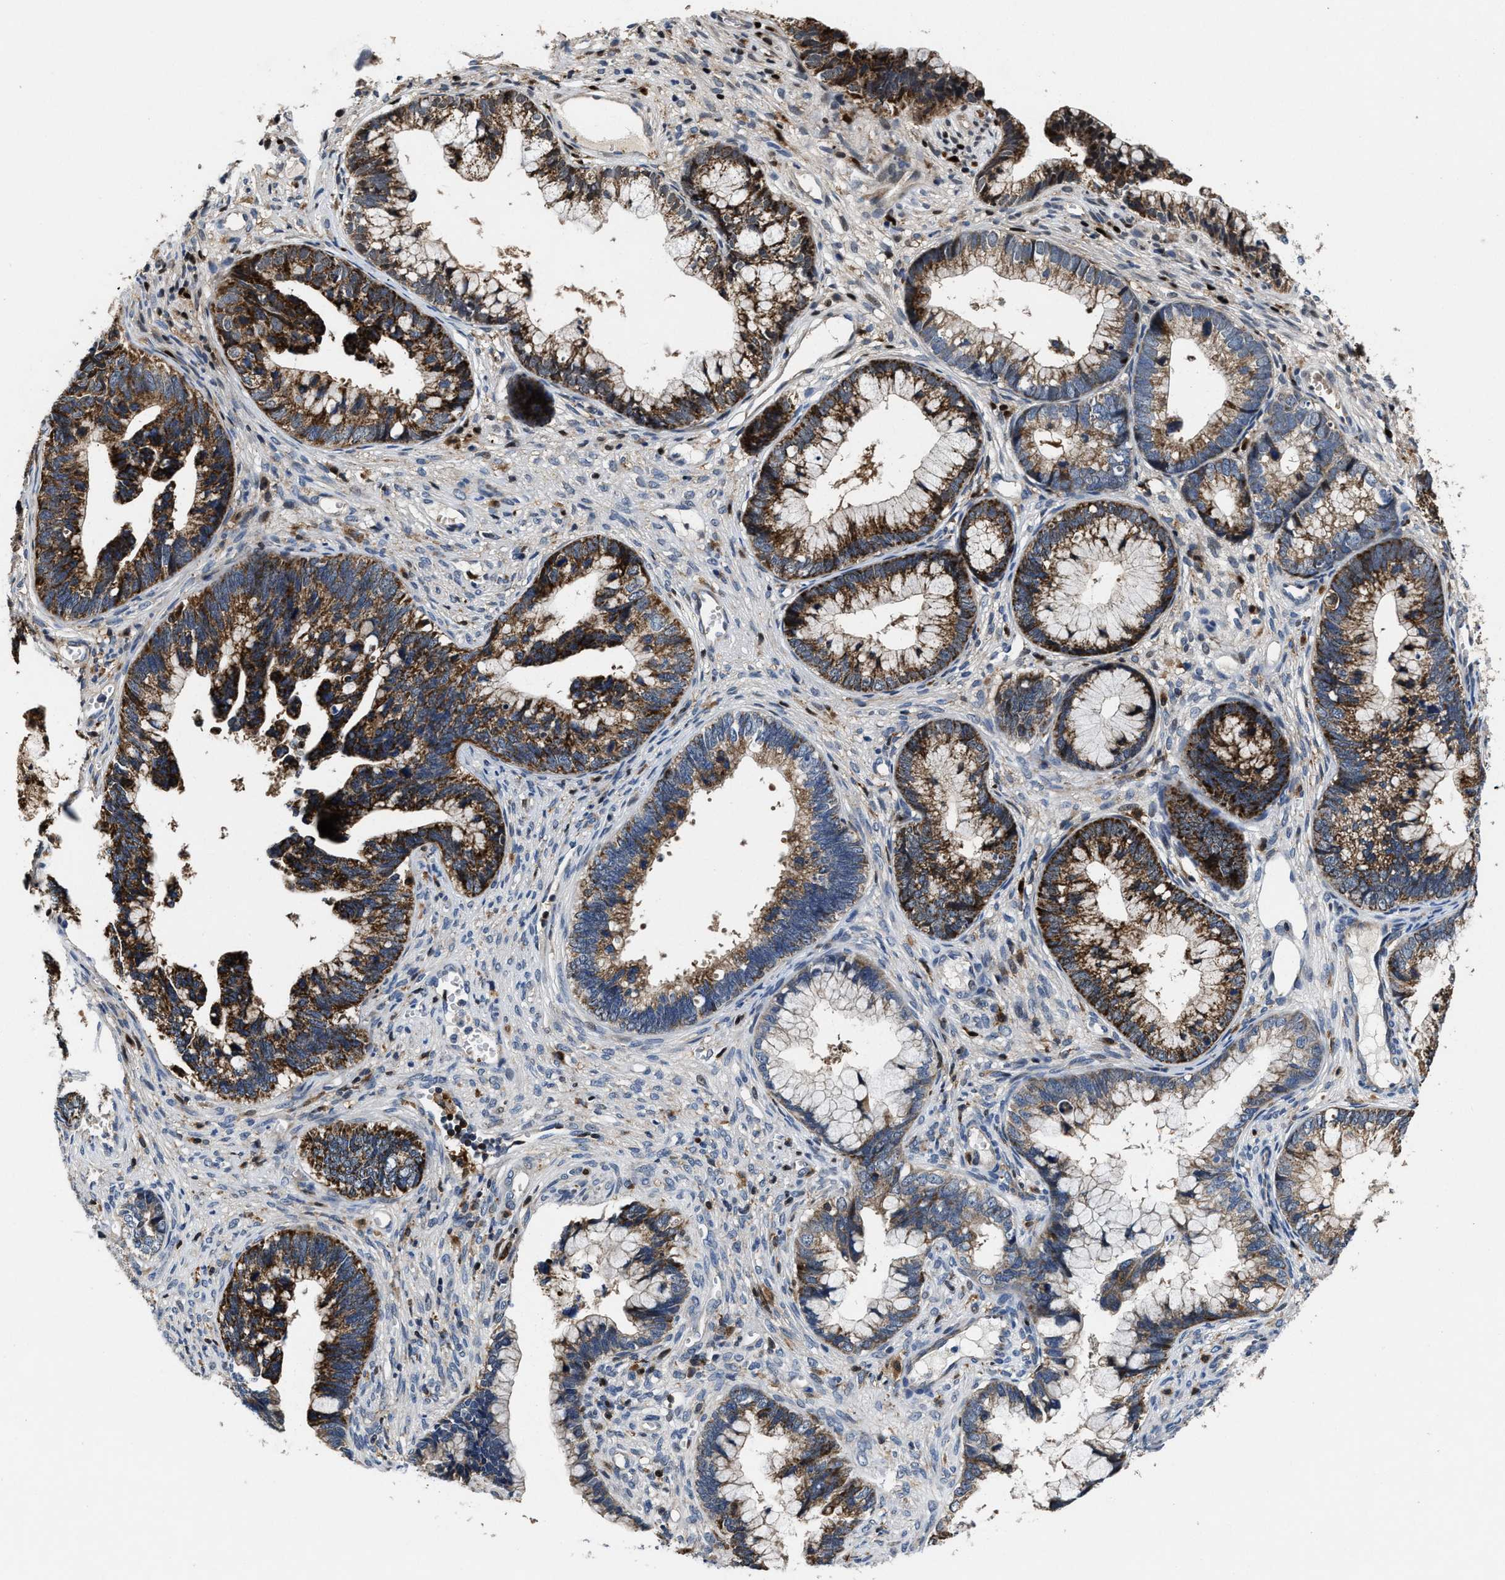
{"staining": {"intensity": "strong", "quantity": ">75%", "location": "cytoplasmic/membranous"}, "tissue": "cervical cancer", "cell_type": "Tumor cells", "image_type": "cancer", "snomed": [{"axis": "morphology", "description": "Adenocarcinoma, NOS"}, {"axis": "topography", "description": "Cervix"}], "caption": "Immunohistochemical staining of human cervical cancer displays high levels of strong cytoplasmic/membranous staining in about >75% of tumor cells.", "gene": "RGS10", "patient": {"sex": "female", "age": 44}}